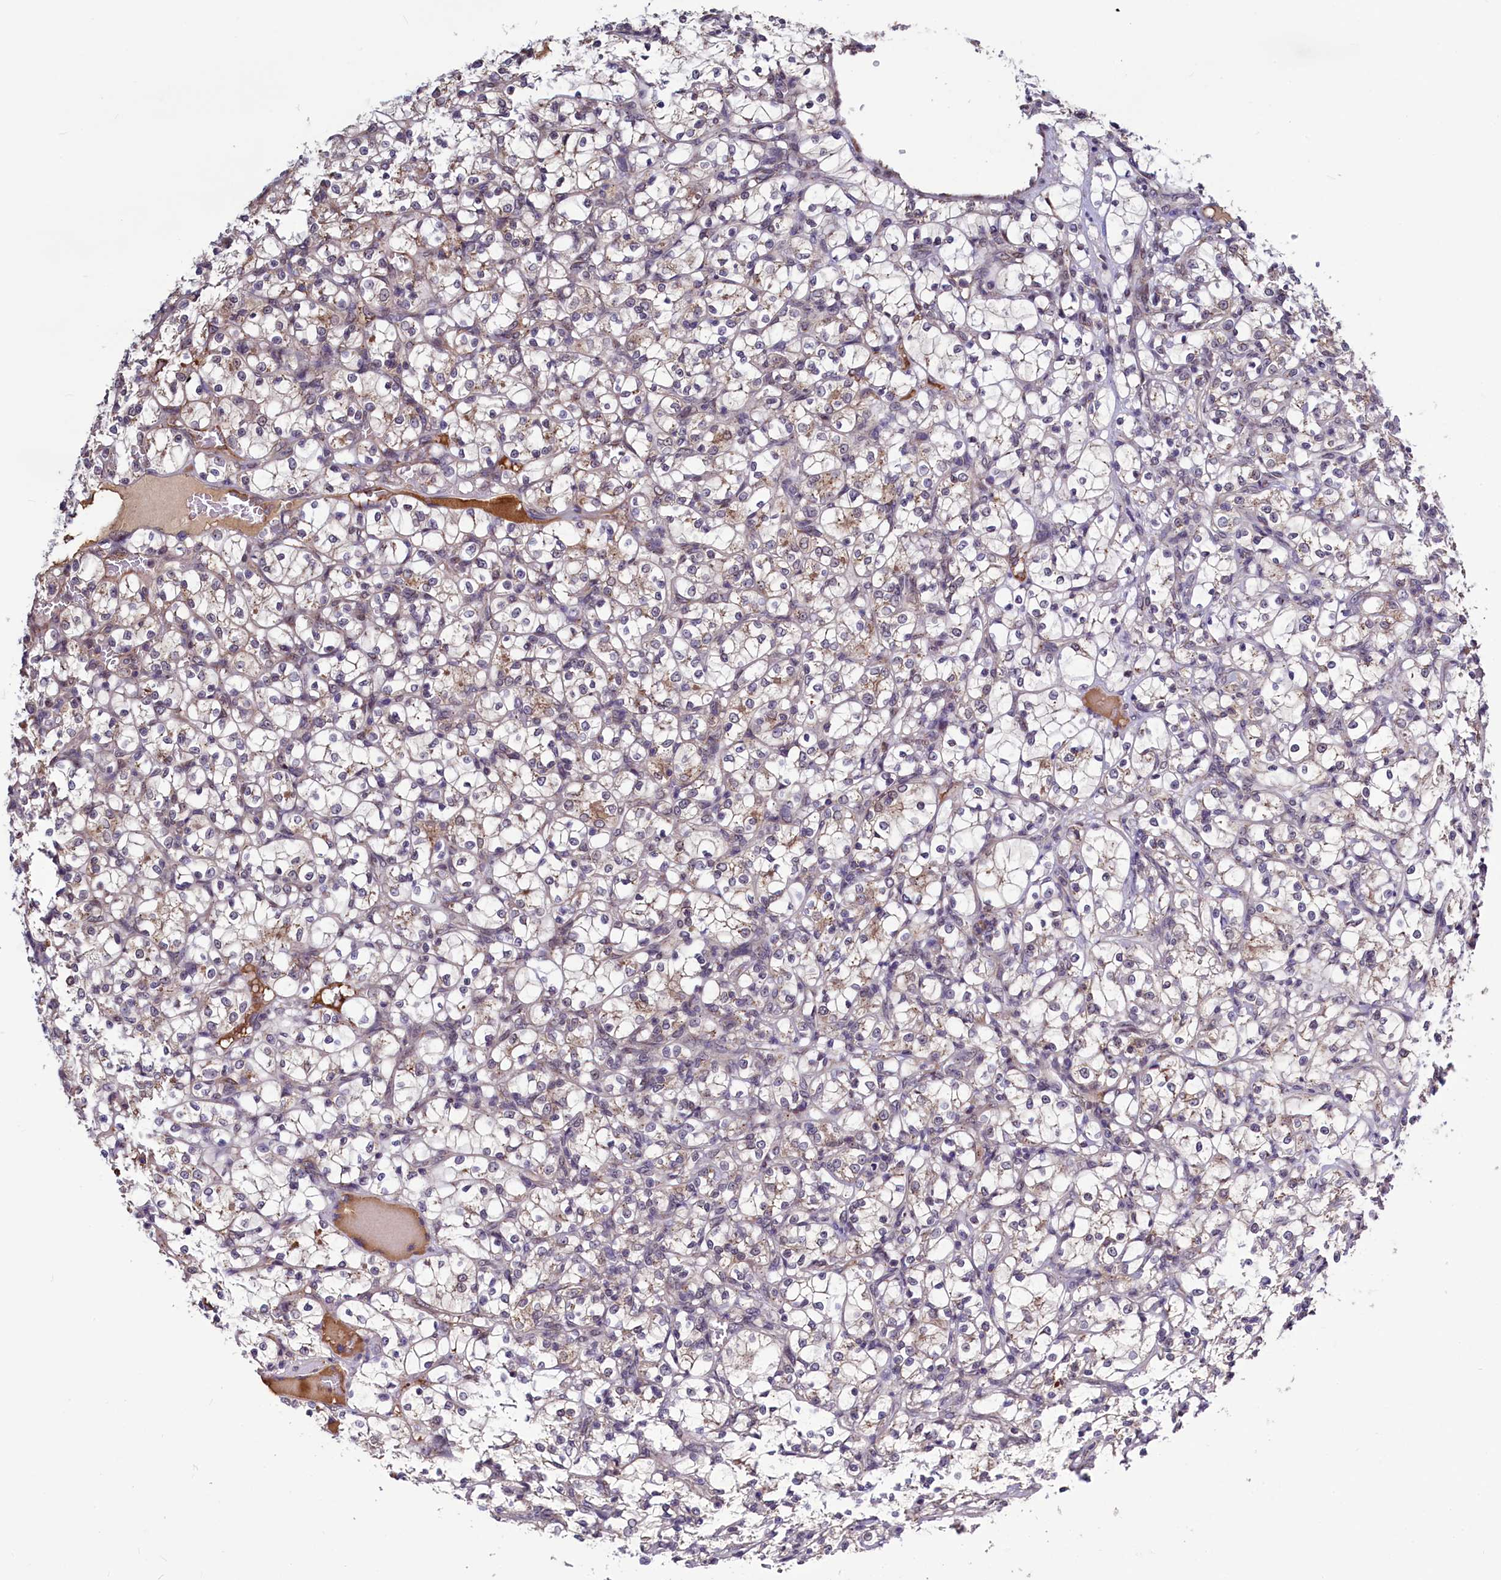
{"staining": {"intensity": "negative", "quantity": "none", "location": "none"}, "tissue": "renal cancer", "cell_type": "Tumor cells", "image_type": "cancer", "snomed": [{"axis": "morphology", "description": "Adenocarcinoma, NOS"}, {"axis": "topography", "description": "Kidney"}], "caption": "IHC of renal cancer demonstrates no staining in tumor cells.", "gene": "SEC24C", "patient": {"sex": "female", "age": 69}}